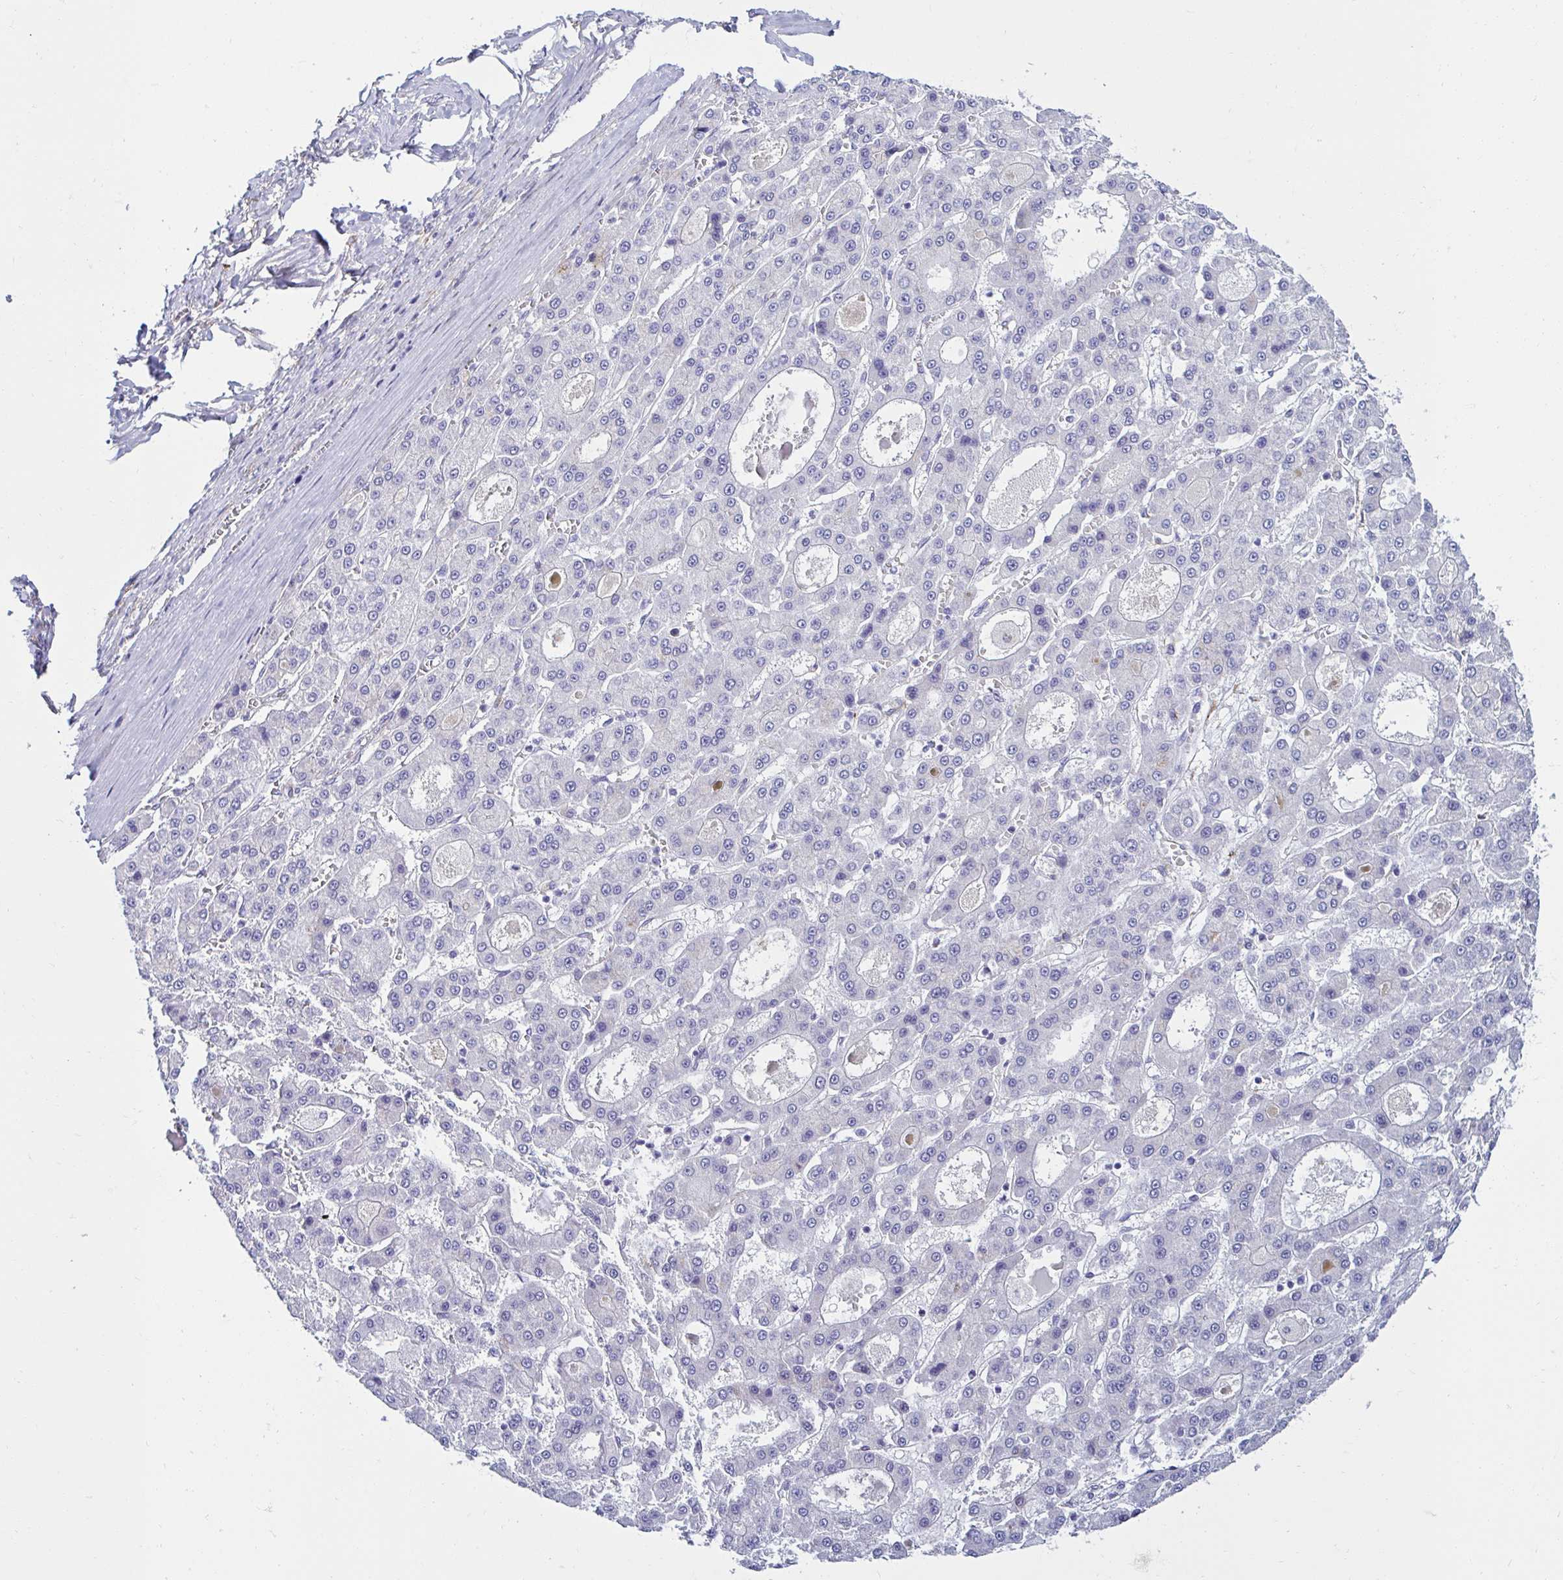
{"staining": {"intensity": "negative", "quantity": "none", "location": "none"}, "tissue": "renal cancer", "cell_type": "Tumor cells", "image_type": "cancer", "snomed": [{"axis": "morphology", "description": "Adenocarcinoma, NOS"}, {"axis": "topography", "description": "Kidney"}], "caption": "There is no significant positivity in tumor cells of adenocarcinoma (renal).", "gene": "ANKRD62", "patient": {"sex": "male", "age": 63}}